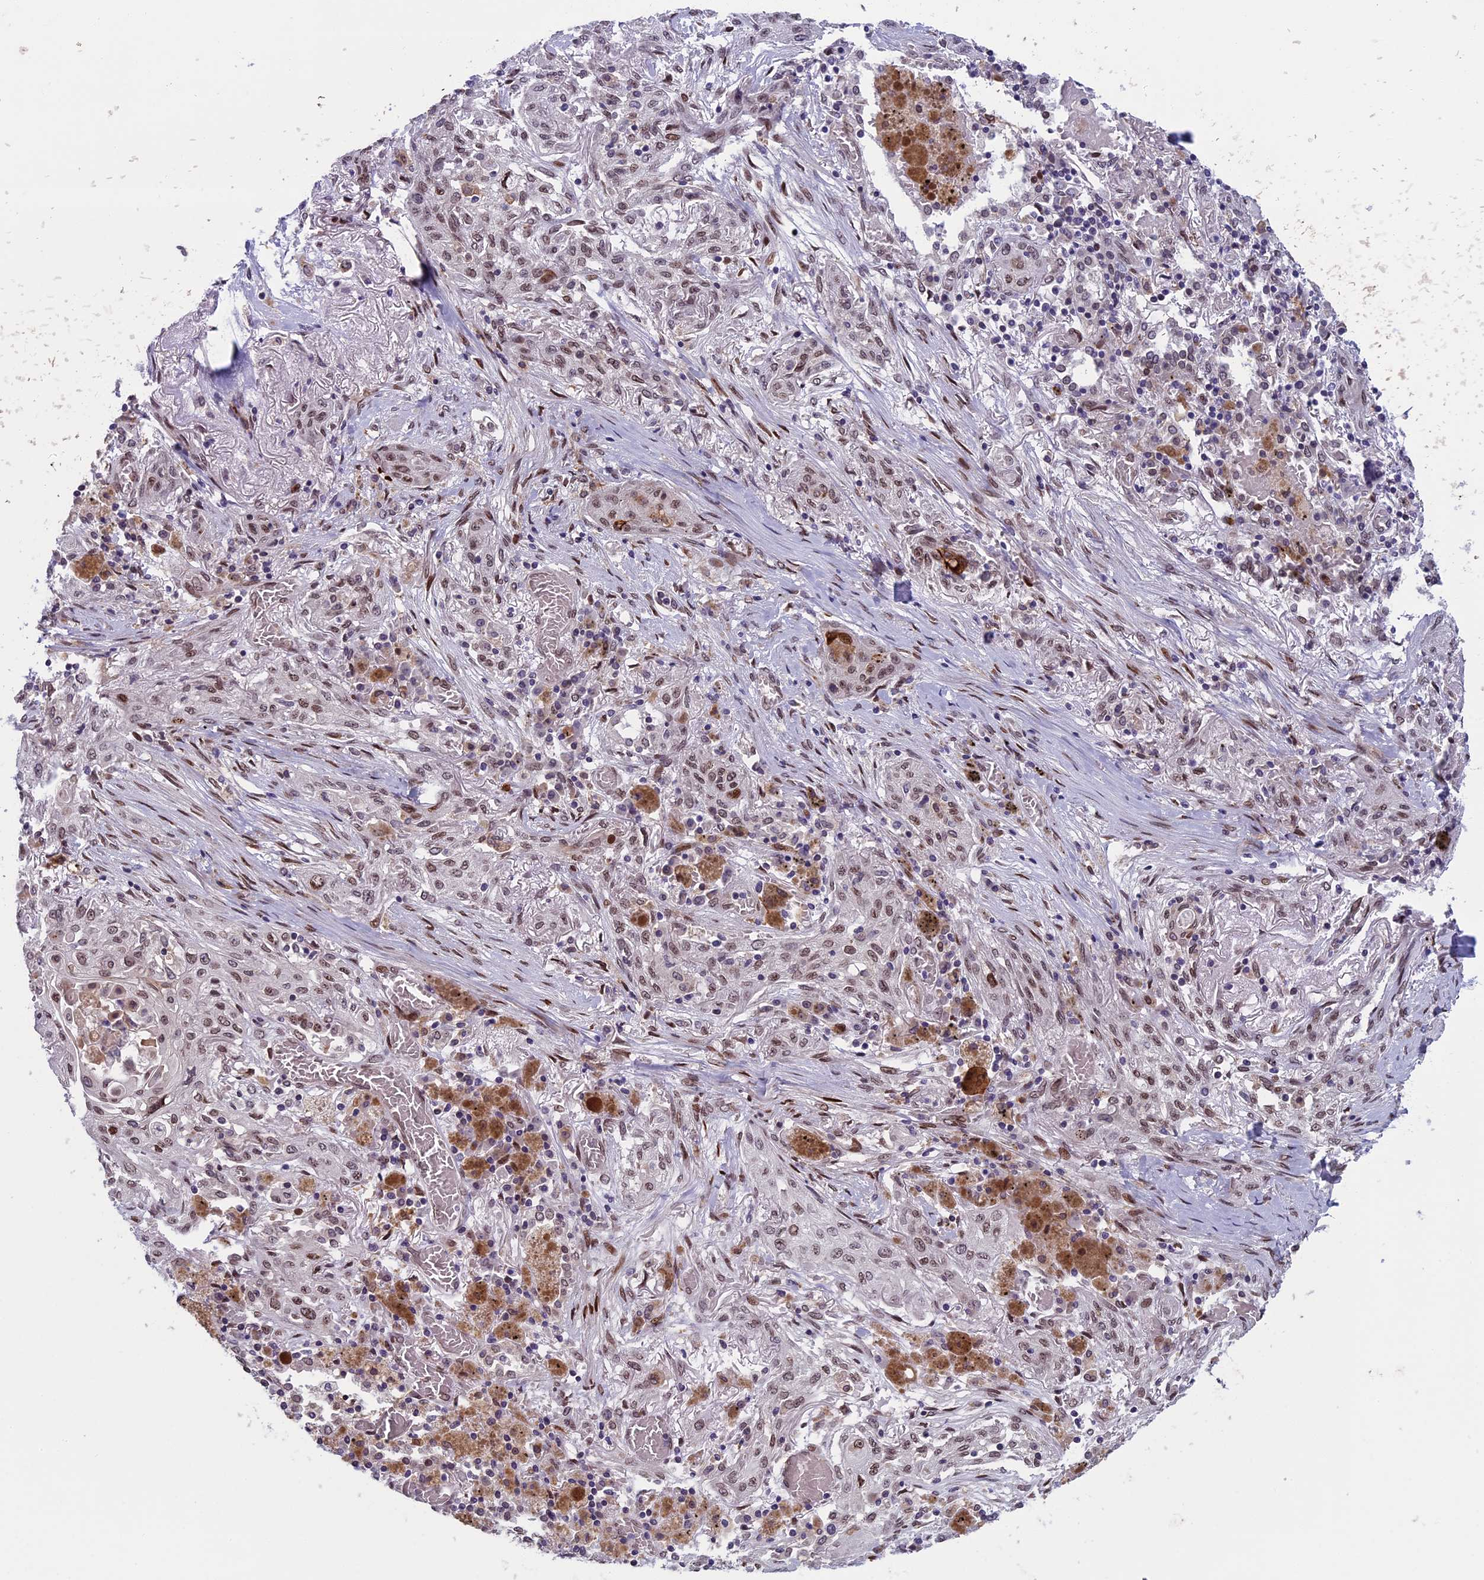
{"staining": {"intensity": "moderate", "quantity": "25%-75%", "location": "nuclear"}, "tissue": "lung cancer", "cell_type": "Tumor cells", "image_type": "cancer", "snomed": [{"axis": "morphology", "description": "Squamous cell carcinoma, NOS"}, {"axis": "topography", "description": "Lung"}], "caption": "High-power microscopy captured an immunohistochemistry (IHC) photomicrograph of lung squamous cell carcinoma, revealing moderate nuclear staining in about 25%-75% of tumor cells.", "gene": "GPSM1", "patient": {"sex": "female", "age": 47}}